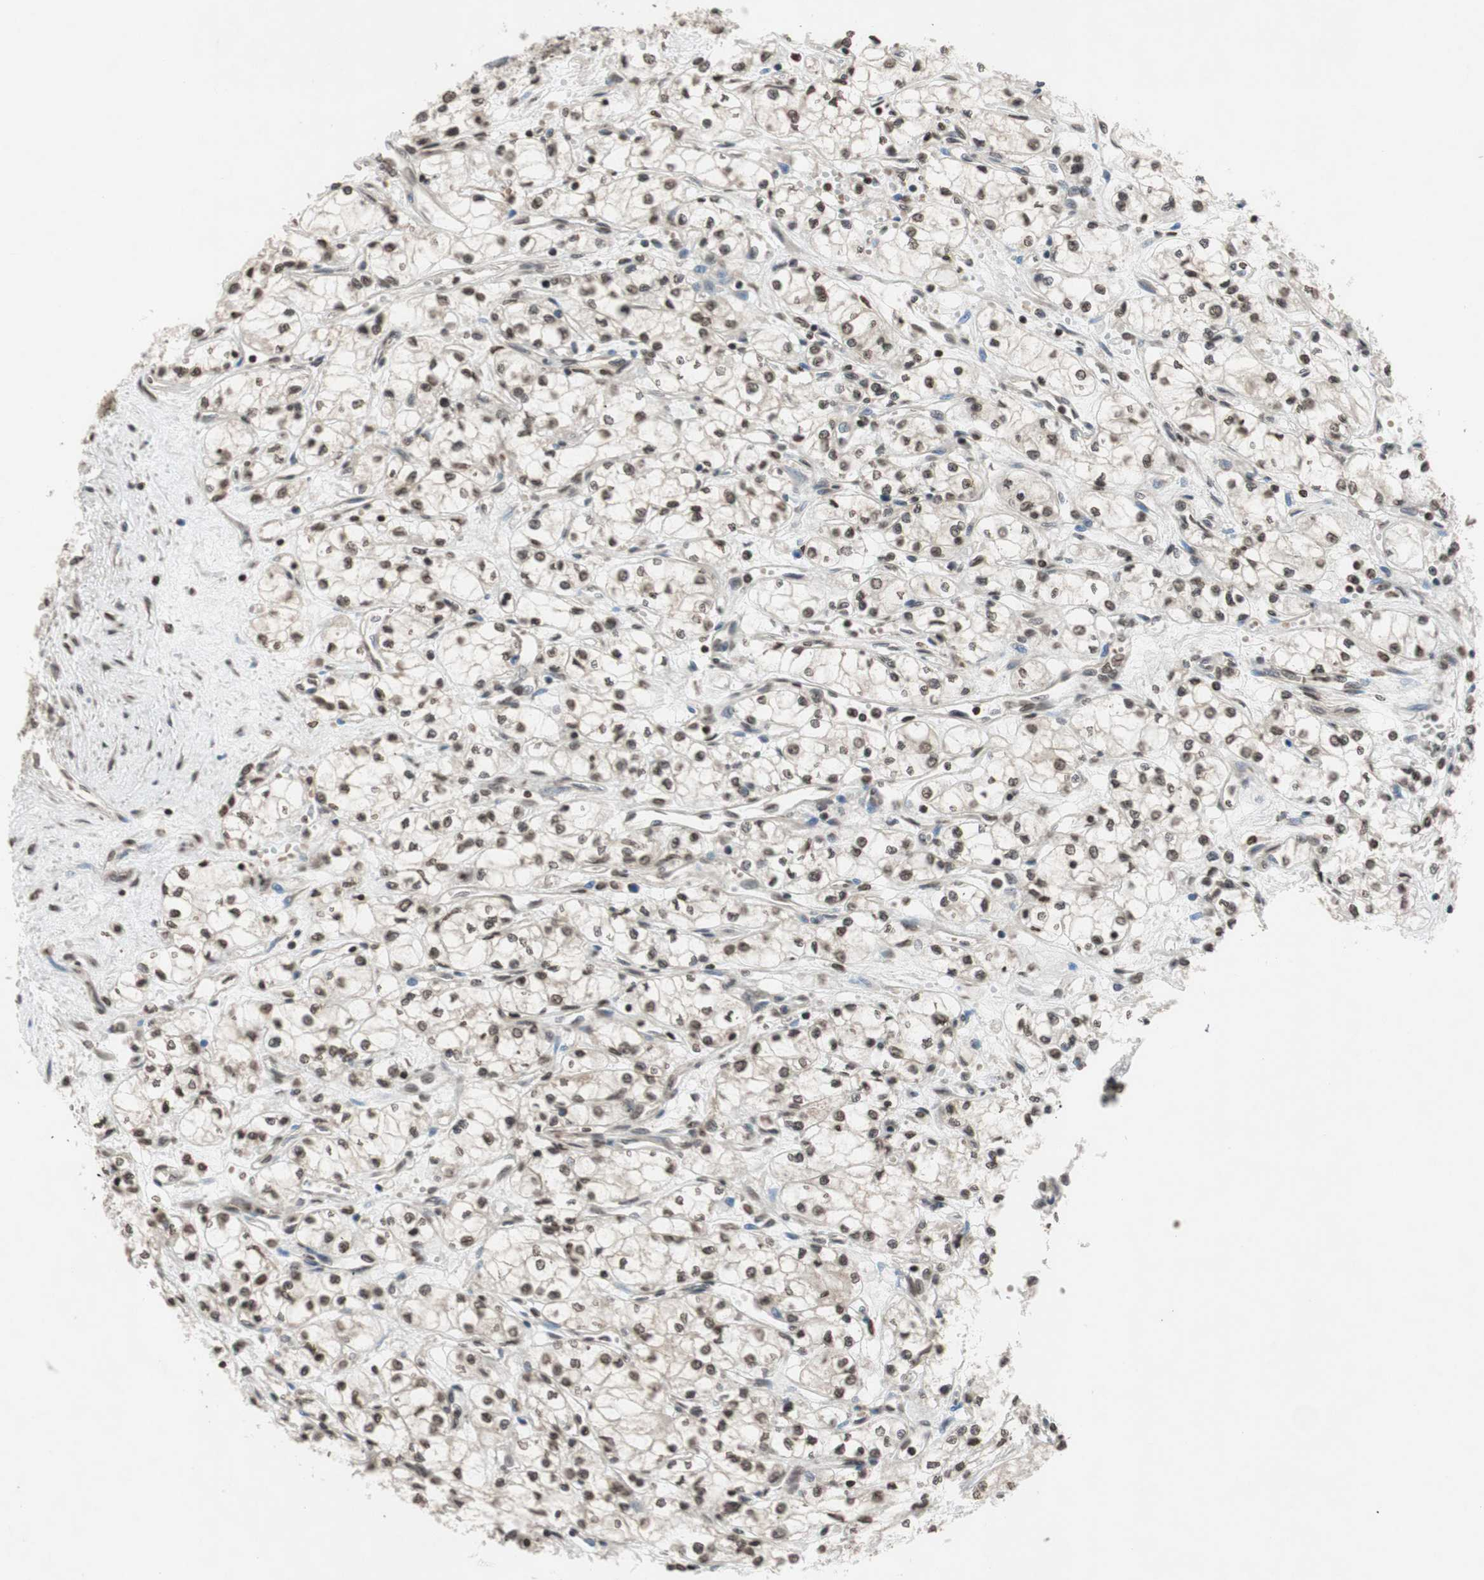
{"staining": {"intensity": "weak", "quantity": ">75%", "location": "nuclear"}, "tissue": "renal cancer", "cell_type": "Tumor cells", "image_type": "cancer", "snomed": [{"axis": "morphology", "description": "Normal tissue, NOS"}, {"axis": "morphology", "description": "Adenocarcinoma, NOS"}, {"axis": "topography", "description": "Kidney"}], "caption": "IHC (DAB) staining of human renal cancer (adenocarcinoma) exhibits weak nuclear protein staining in approximately >75% of tumor cells.", "gene": "MCM6", "patient": {"sex": "male", "age": 59}}